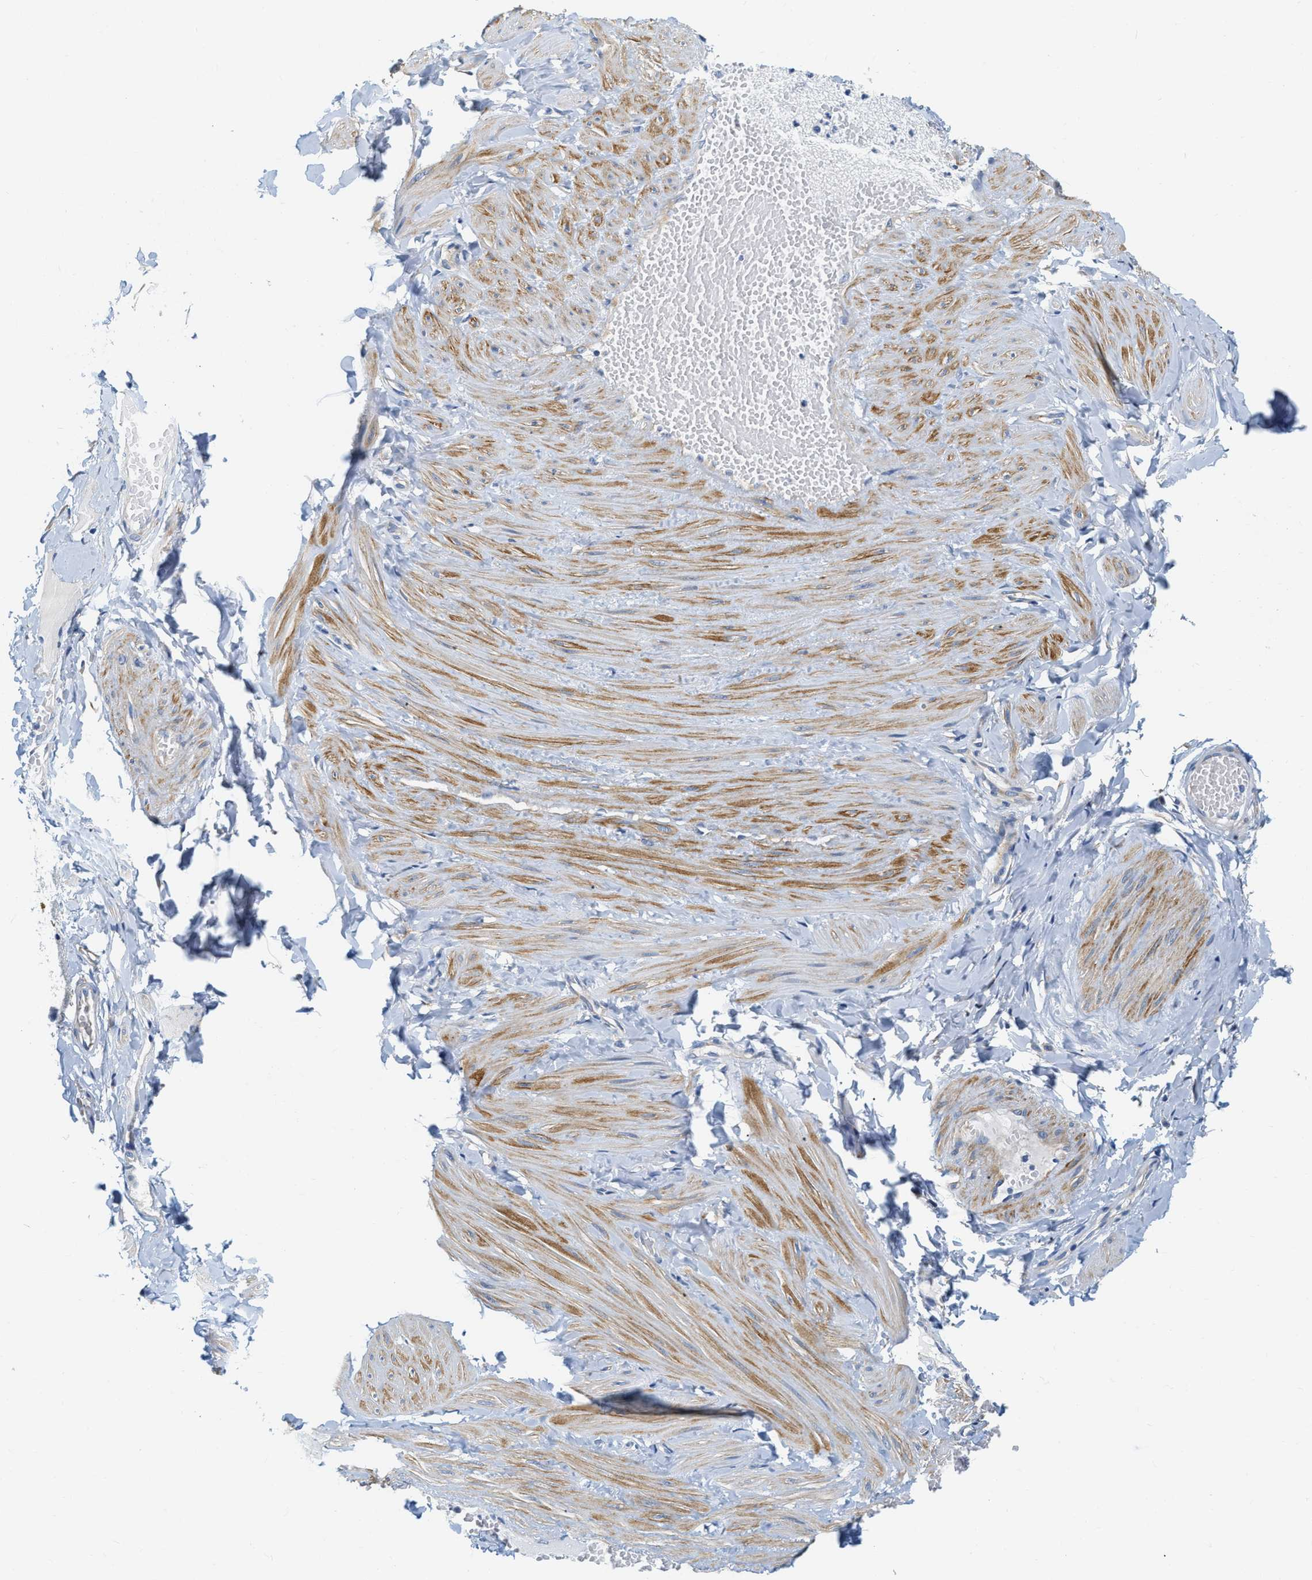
{"staining": {"intensity": "negative", "quantity": "none", "location": "none"}, "tissue": "adipose tissue", "cell_type": "Adipocytes", "image_type": "normal", "snomed": [{"axis": "morphology", "description": "Normal tissue, NOS"}, {"axis": "topography", "description": "Adipose tissue"}, {"axis": "topography", "description": "Vascular tissue"}, {"axis": "topography", "description": "Peripheral nerve tissue"}], "caption": "Adipocytes are negative for brown protein staining in unremarkable adipose tissue.", "gene": "EIF2AK2", "patient": {"sex": "male", "age": 25}}